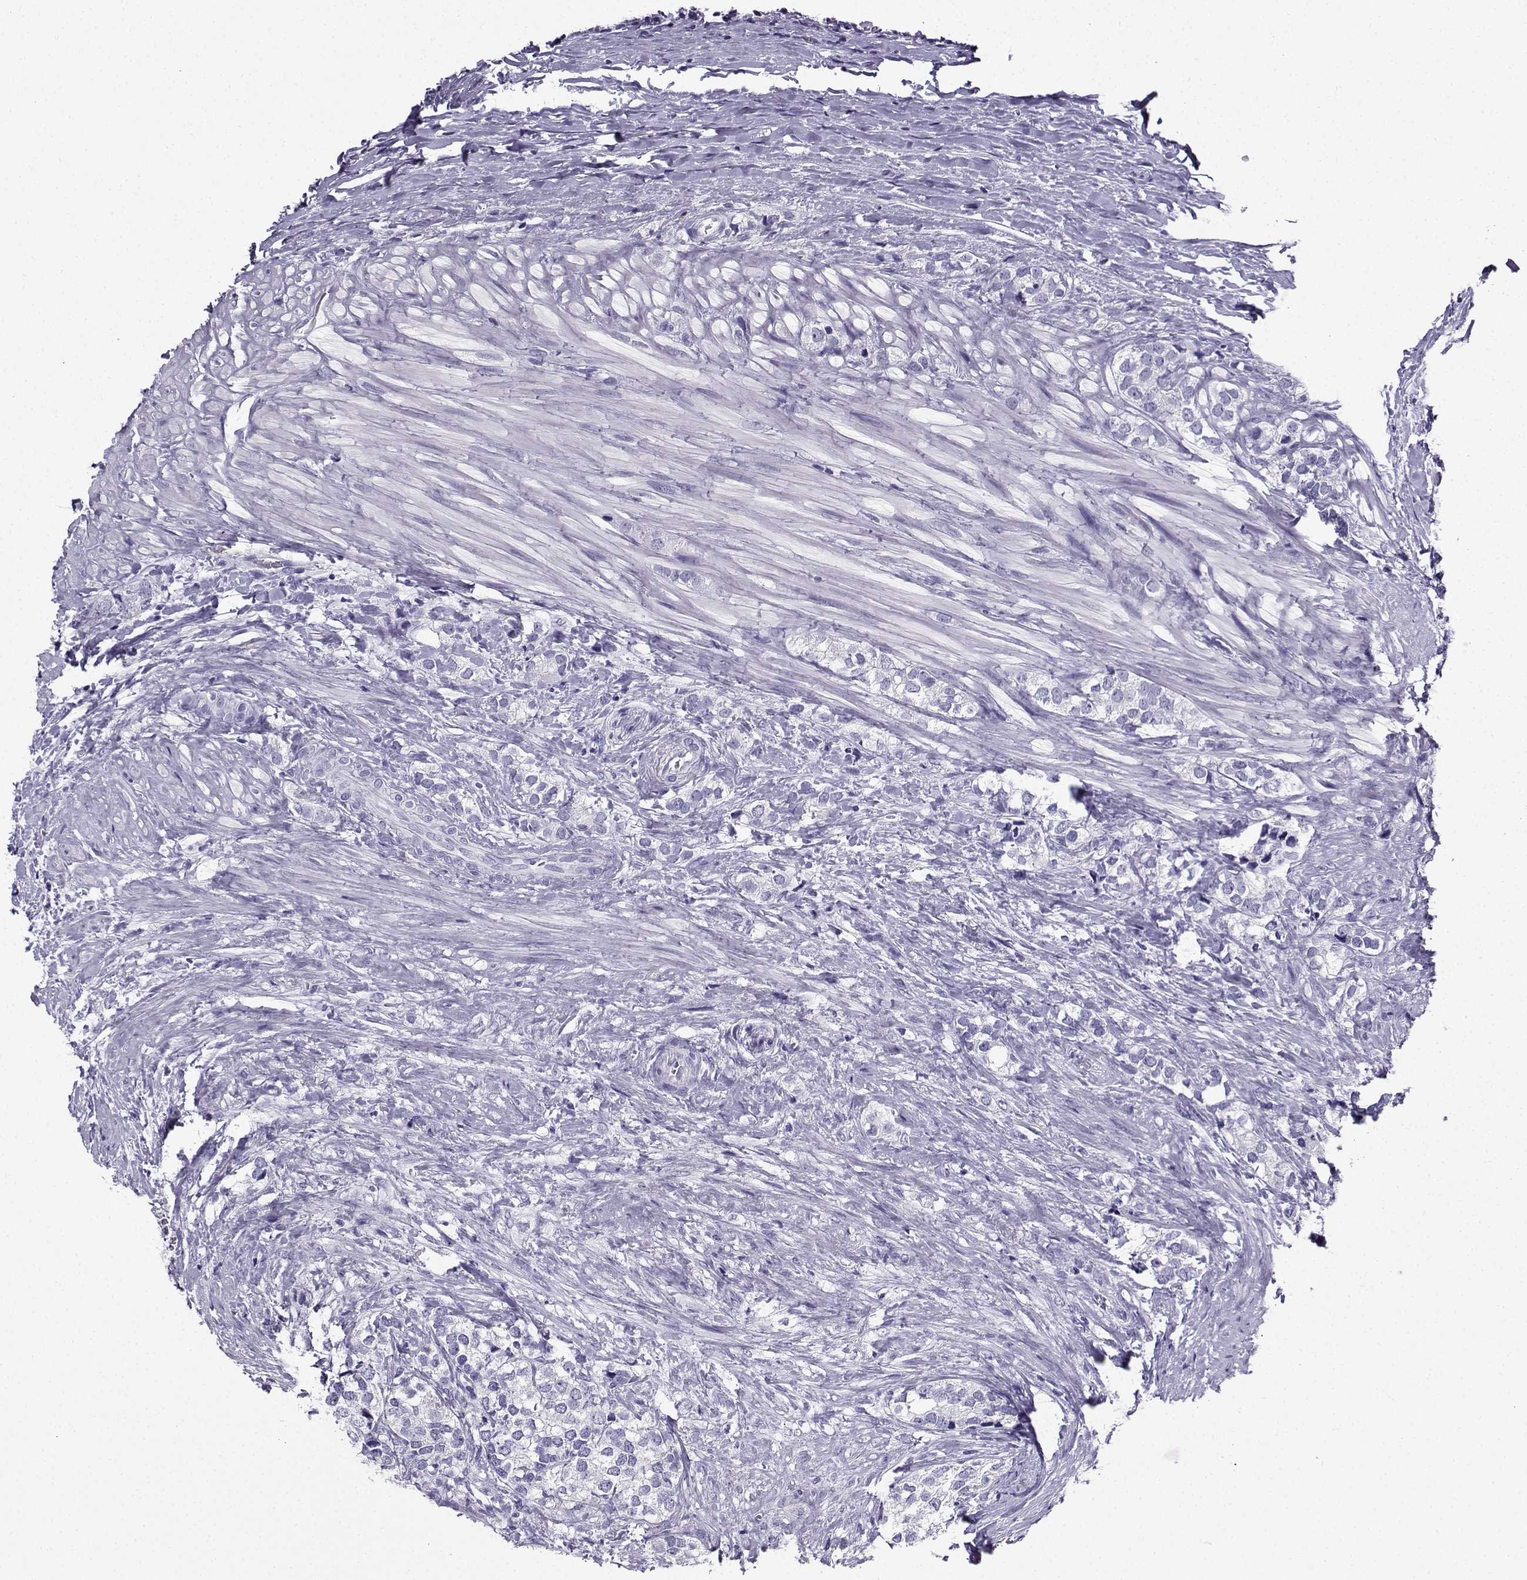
{"staining": {"intensity": "negative", "quantity": "none", "location": "none"}, "tissue": "prostate cancer", "cell_type": "Tumor cells", "image_type": "cancer", "snomed": [{"axis": "morphology", "description": "Adenocarcinoma, NOS"}, {"axis": "topography", "description": "Prostate and seminal vesicle, NOS"}], "caption": "There is no significant positivity in tumor cells of prostate adenocarcinoma.", "gene": "LINGO1", "patient": {"sex": "male", "age": 63}}